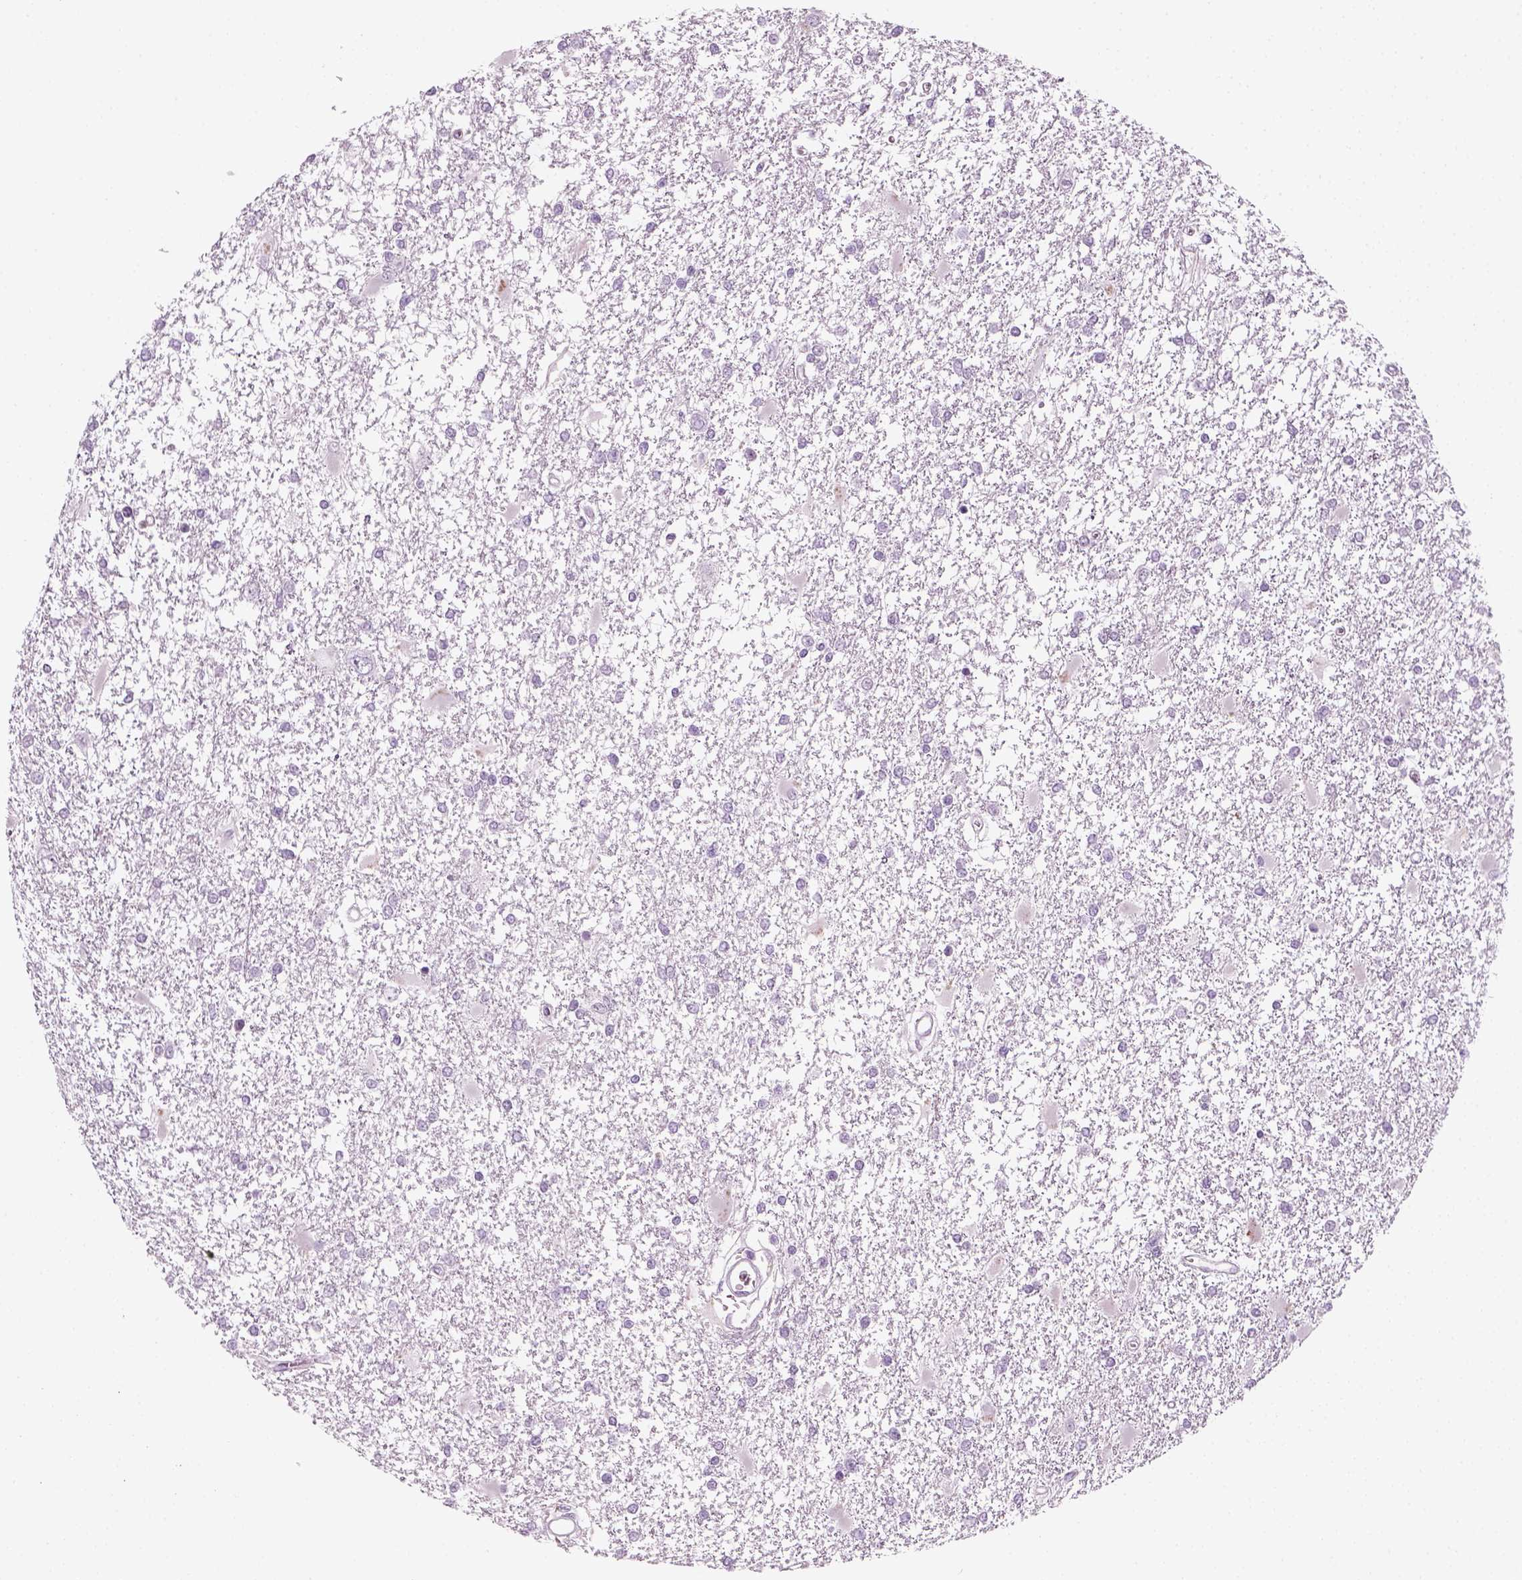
{"staining": {"intensity": "negative", "quantity": "none", "location": "none"}, "tissue": "glioma", "cell_type": "Tumor cells", "image_type": "cancer", "snomed": [{"axis": "morphology", "description": "Glioma, malignant, High grade"}, {"axis": "topography", "description": "Cerebral cortex"}], "caption": "An image of human glioma is negative for staining in tumor cells.", "gene": "KRT75", "patient": {"sex": "male", "age": 79}}